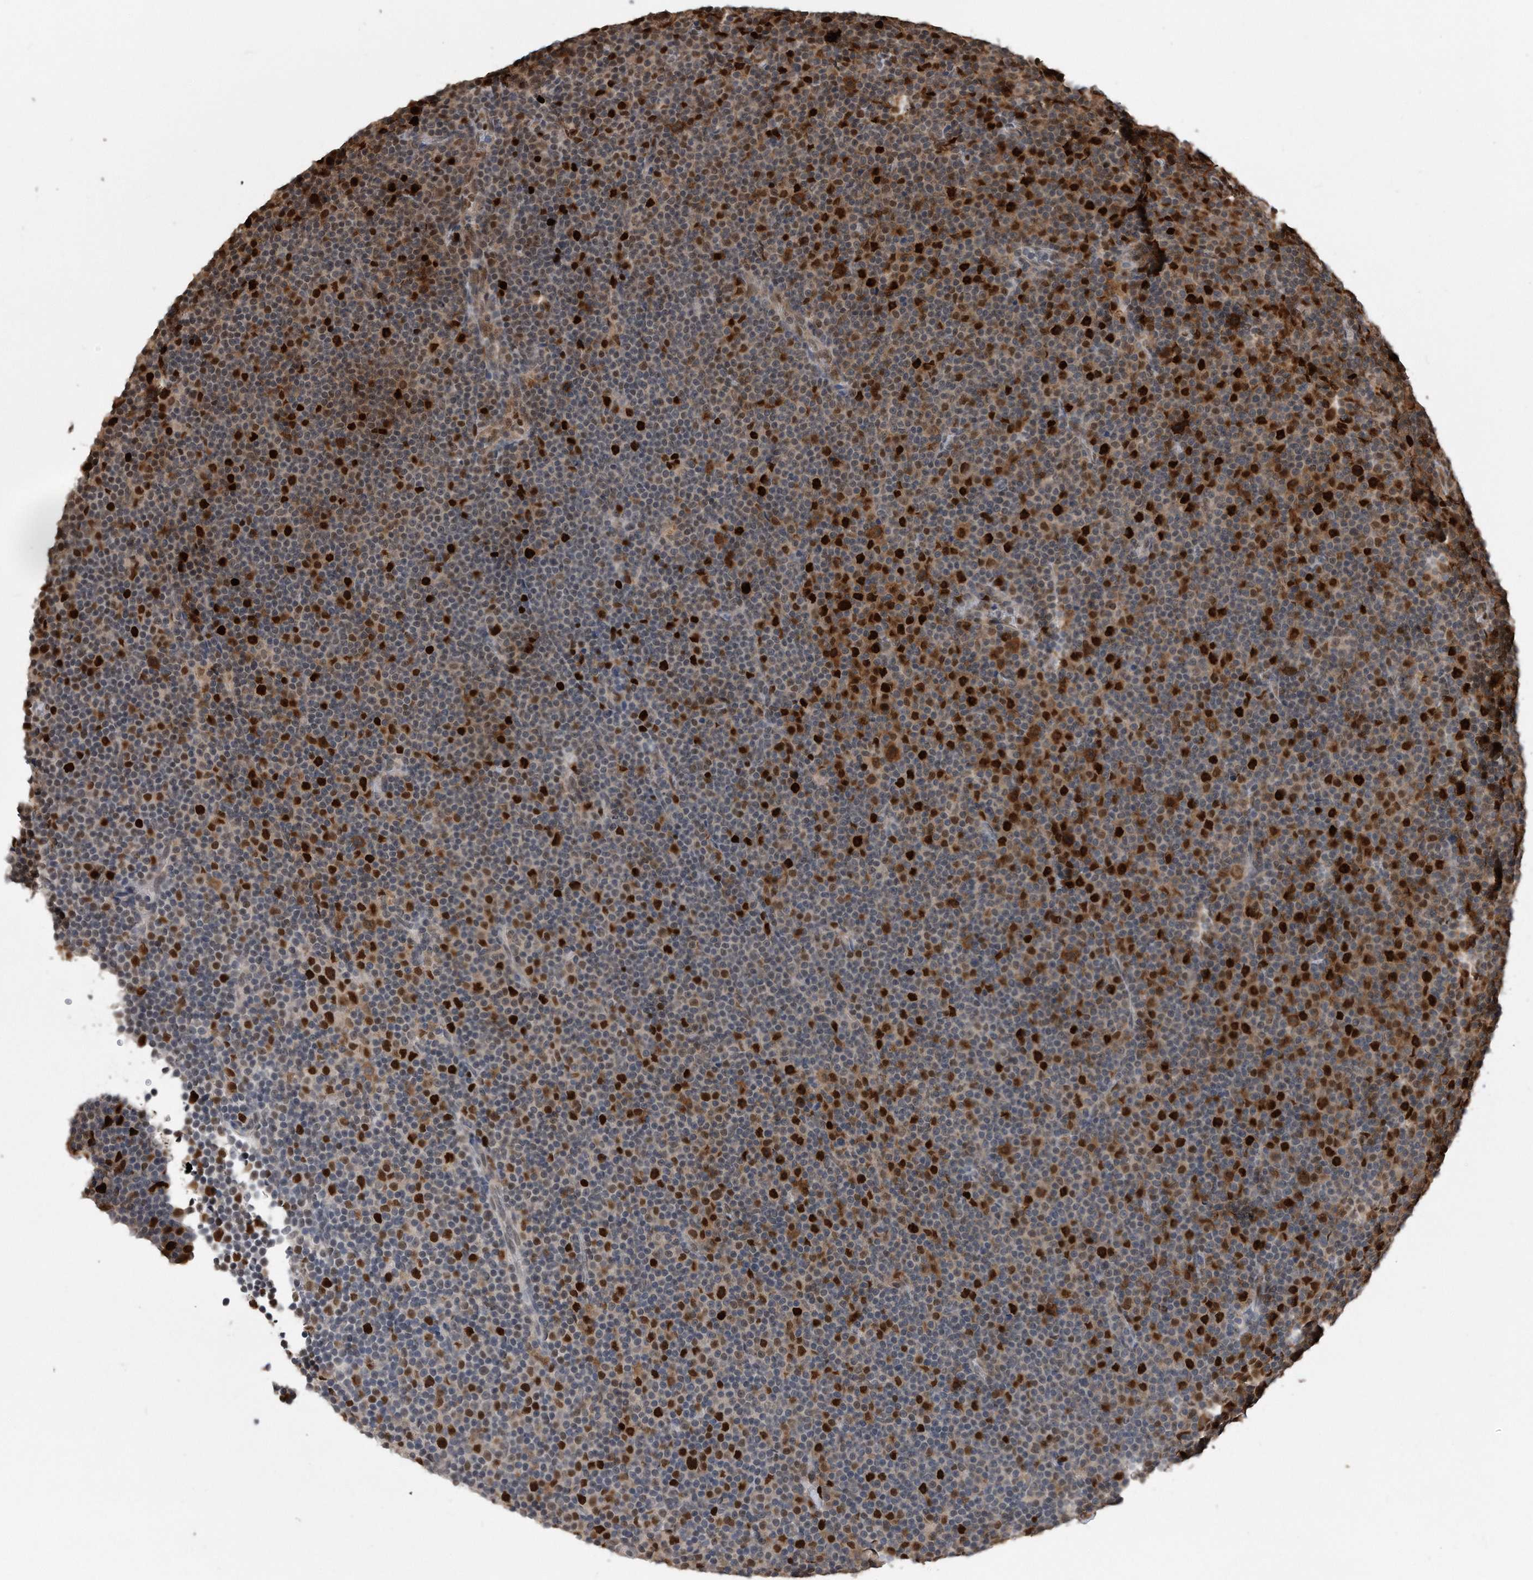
{"staining": {"intensity": "strong", "quantity": "<25%", "location": "nuclear"}, "tissue": "lymphoma", "cell_type": "Tumor cells", "image_type": "cancer", "snomed": [{"axis": "morphology", "description": "Malignant lymphoma, non-Hodgkin's type, Low grade"}, {"axis": "topography", "description": "Lymph node"}], "caption": "The histopathology image shows immunohistochemical staining of low-grade malignant lymphoma, non-Hodgkin's type. There is strong nuclear positivity is identified in about <25% of tumor cells.", "gene": "PCNA", "patient": {"sex": "female", "age": 67}}